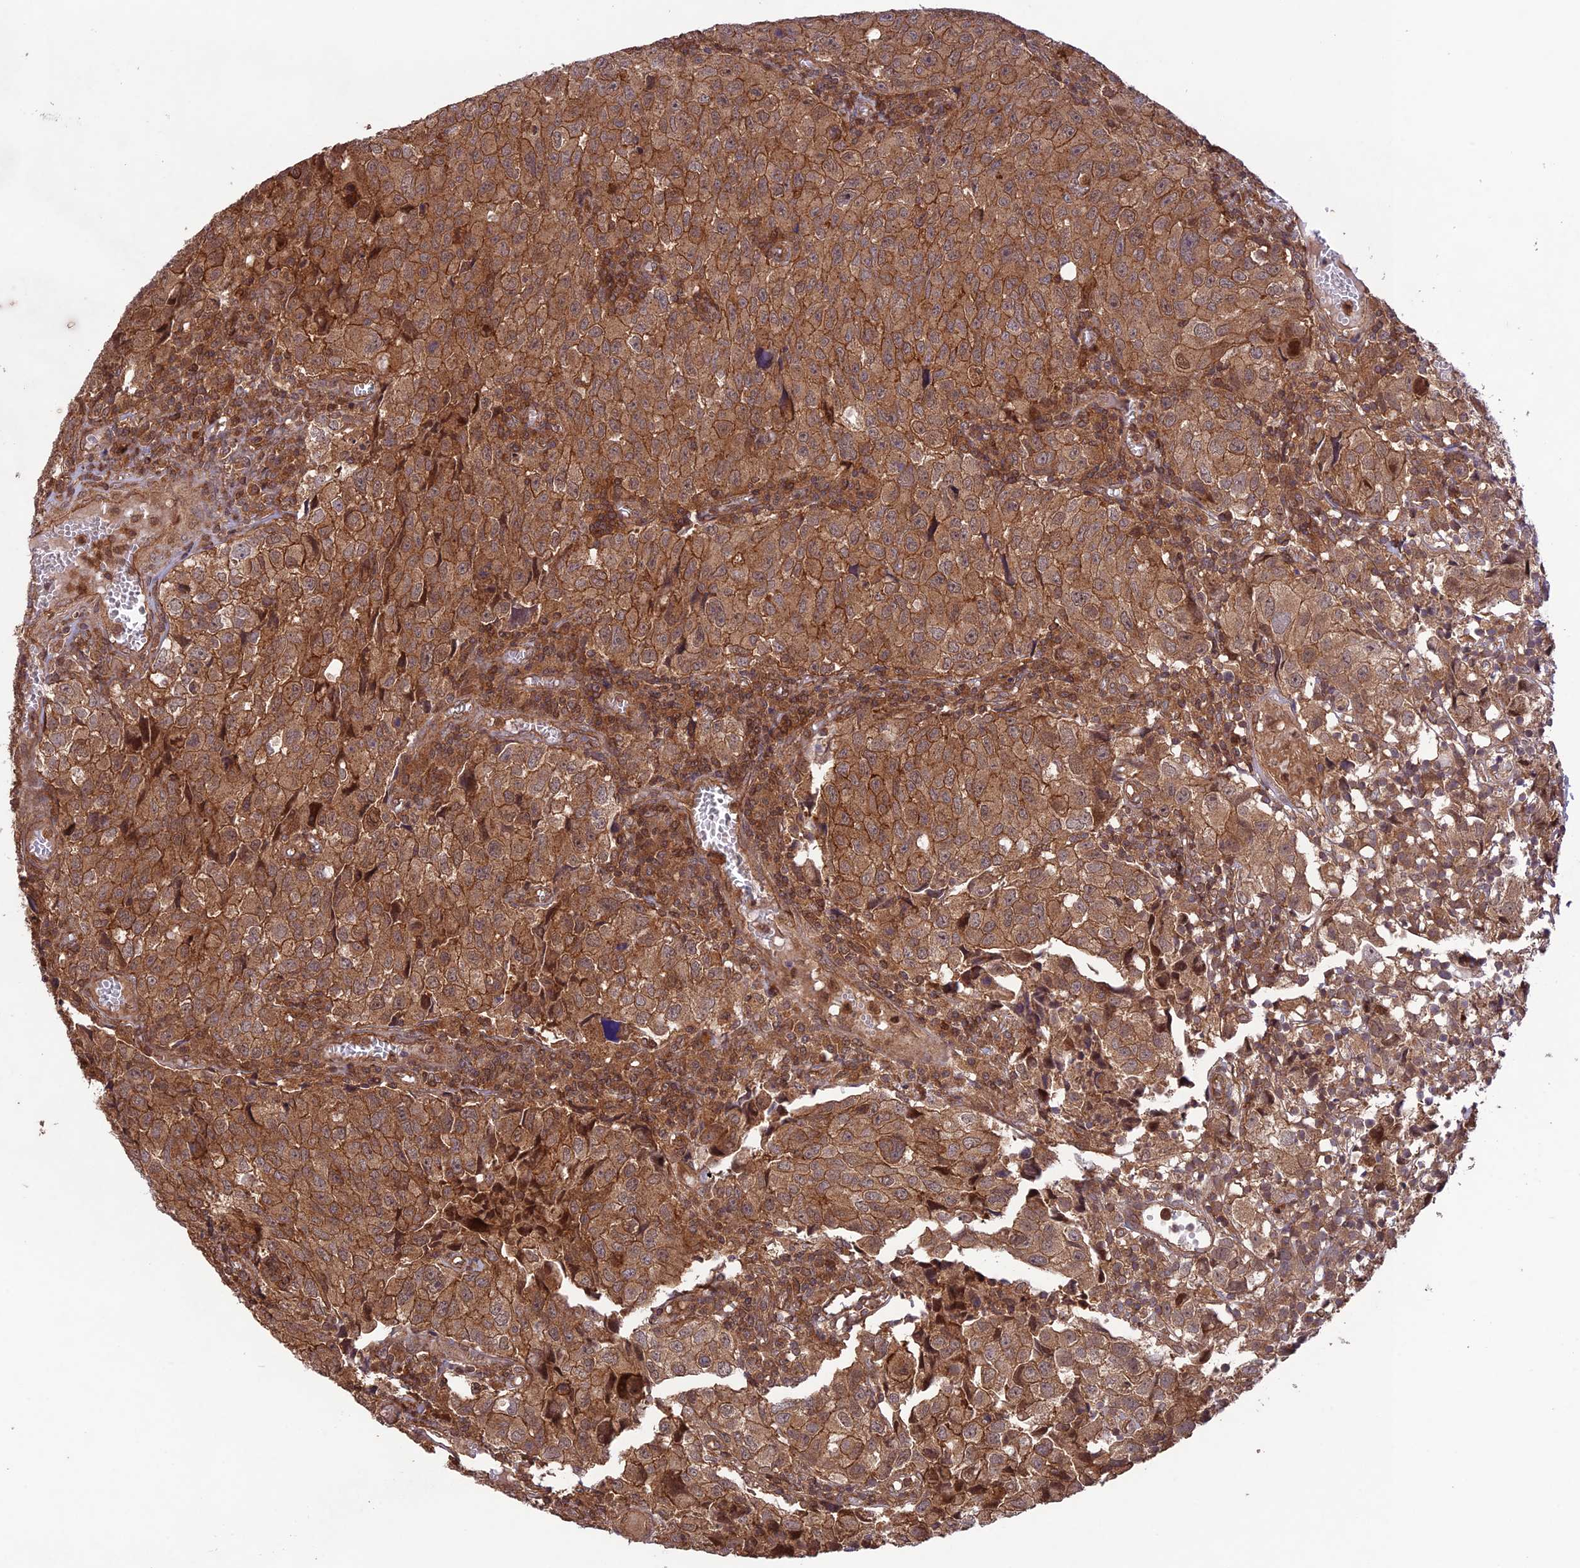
{"staining": {"intensity": "moderate", "quantity": ">75%", "location": "cytoplasmic/membranous"}, "tissue": "urothelial cancer", "cell_type": "Tumor cells", "image_type": "cancer", "snomed": [{"axis": "morphology", "description": "Urothelial carcinoma, High grade"}, {"axis": "topography", "description": "Urinary bladder"}], "caption": "Brown immunohistochemical staining in urothelial carcinoma (high-grade) displays moderate cytoplasmic/membranous staining in about >75% of tumor cells.", "gene": "FCHSD1", "patient": {"sex": "female", "age": 75}}